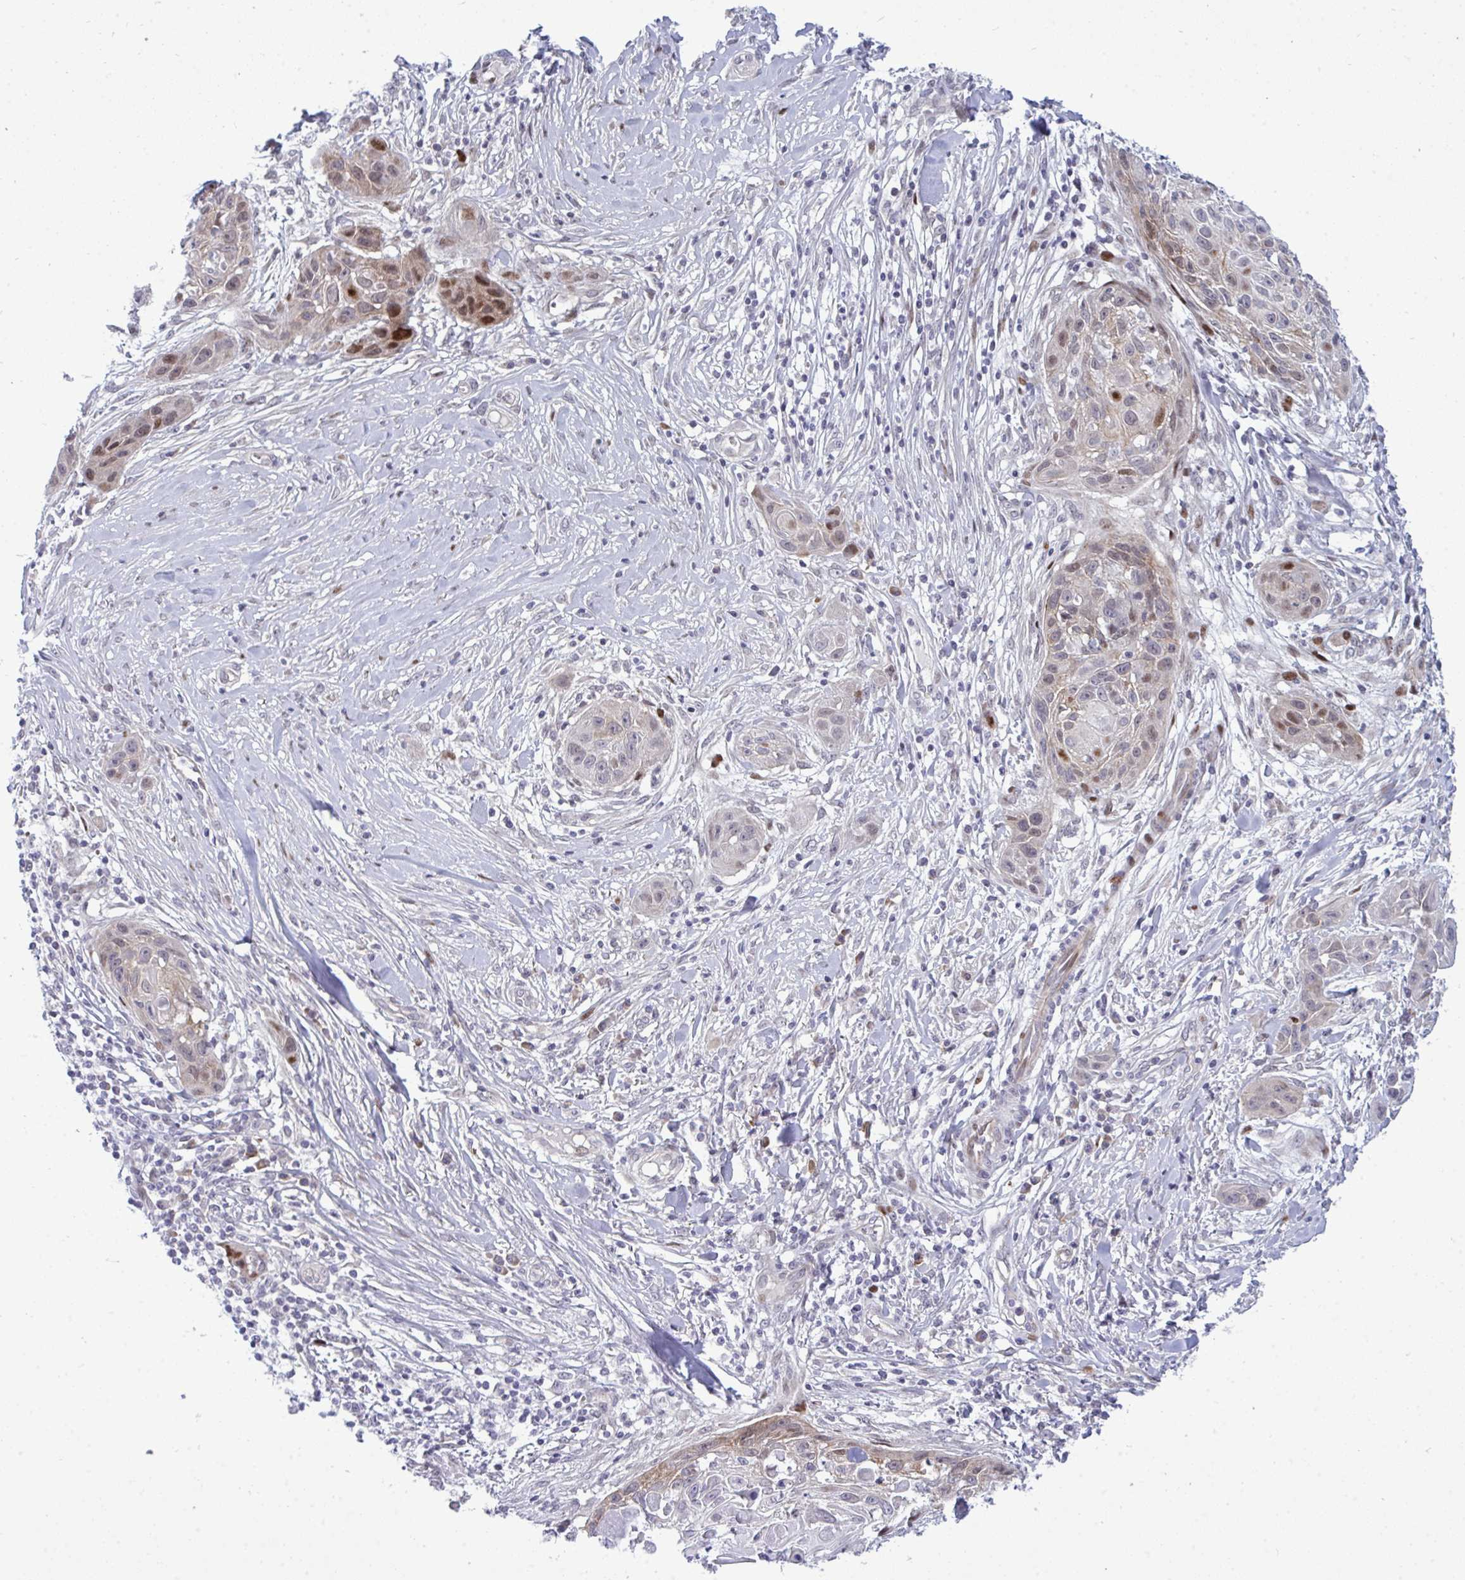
{"staining": {"intensity": "strong", "quantity": "<25%", "location": "nuclear"}, "tissue": "skin cancer", "cell_type": "Tumor cells", "image_type": "cancer", "snomed": [{"axis": "morphology", "description": "Squamous cell carcinoma, NOS"}, {"axis": "topography", "description": "Skin"}, {"axis": "topography", "description": "Vulva"}], "caption": "This micrograph demonstrates skin squamous cell carcinoma stained with immunohistochemistry to label a protein in brown. The nuclear of tumor cells show strong positivity for the protein. Nuclei are counter-stained blue.", "gene": "TAB1", "patient": {"sex": "female", "age": 83}}